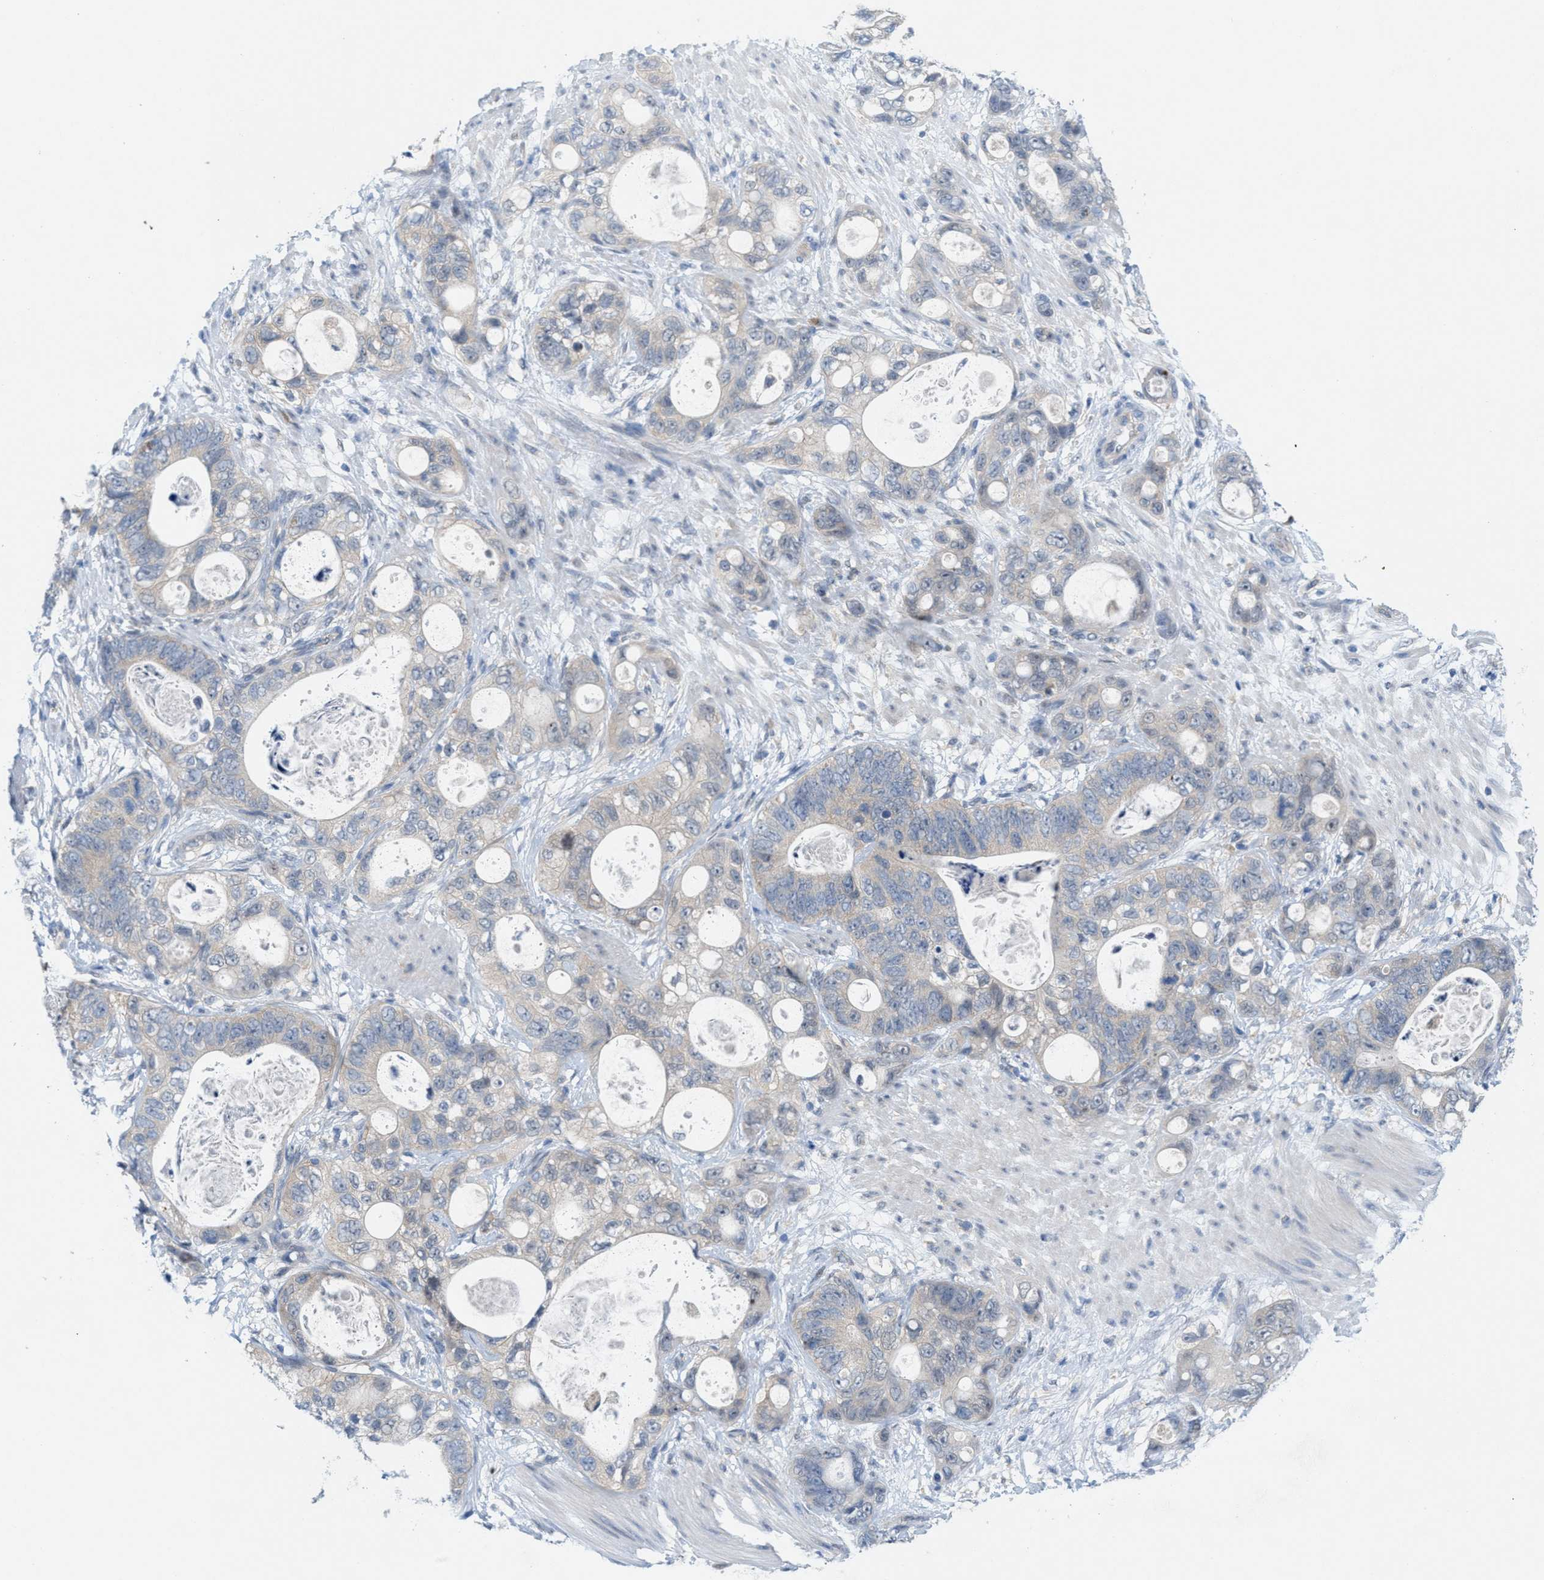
{"staining": {"intensity": "weak", "quantity": "<25%", "location": "cytoplasmic/membranous"}, "tissue": "stomach cancer", "cell_type": "Tumor cells", "image_type": "cancer", "snomed": [{"axis": "morphology", "description": "Normal tissue, NOS"}, {"axis": "morphology", "description": "Adenocarcinoma, NOS"}, {"axis": "topography", "description": "Stomach"}], "caption": "DAB (3,3'-diaminobenzidine) immunohistochemical staining of stomach adenocarcinoma exhibits no significant positivity in tumor cells. The staining is performed using DAB (3,3'-diaminobenzidine) brown chromogen with nuclei counter-stained in using hematoxylin.", "gene": "WIPI2", "patient": {"sex": "female", "age": 89}}